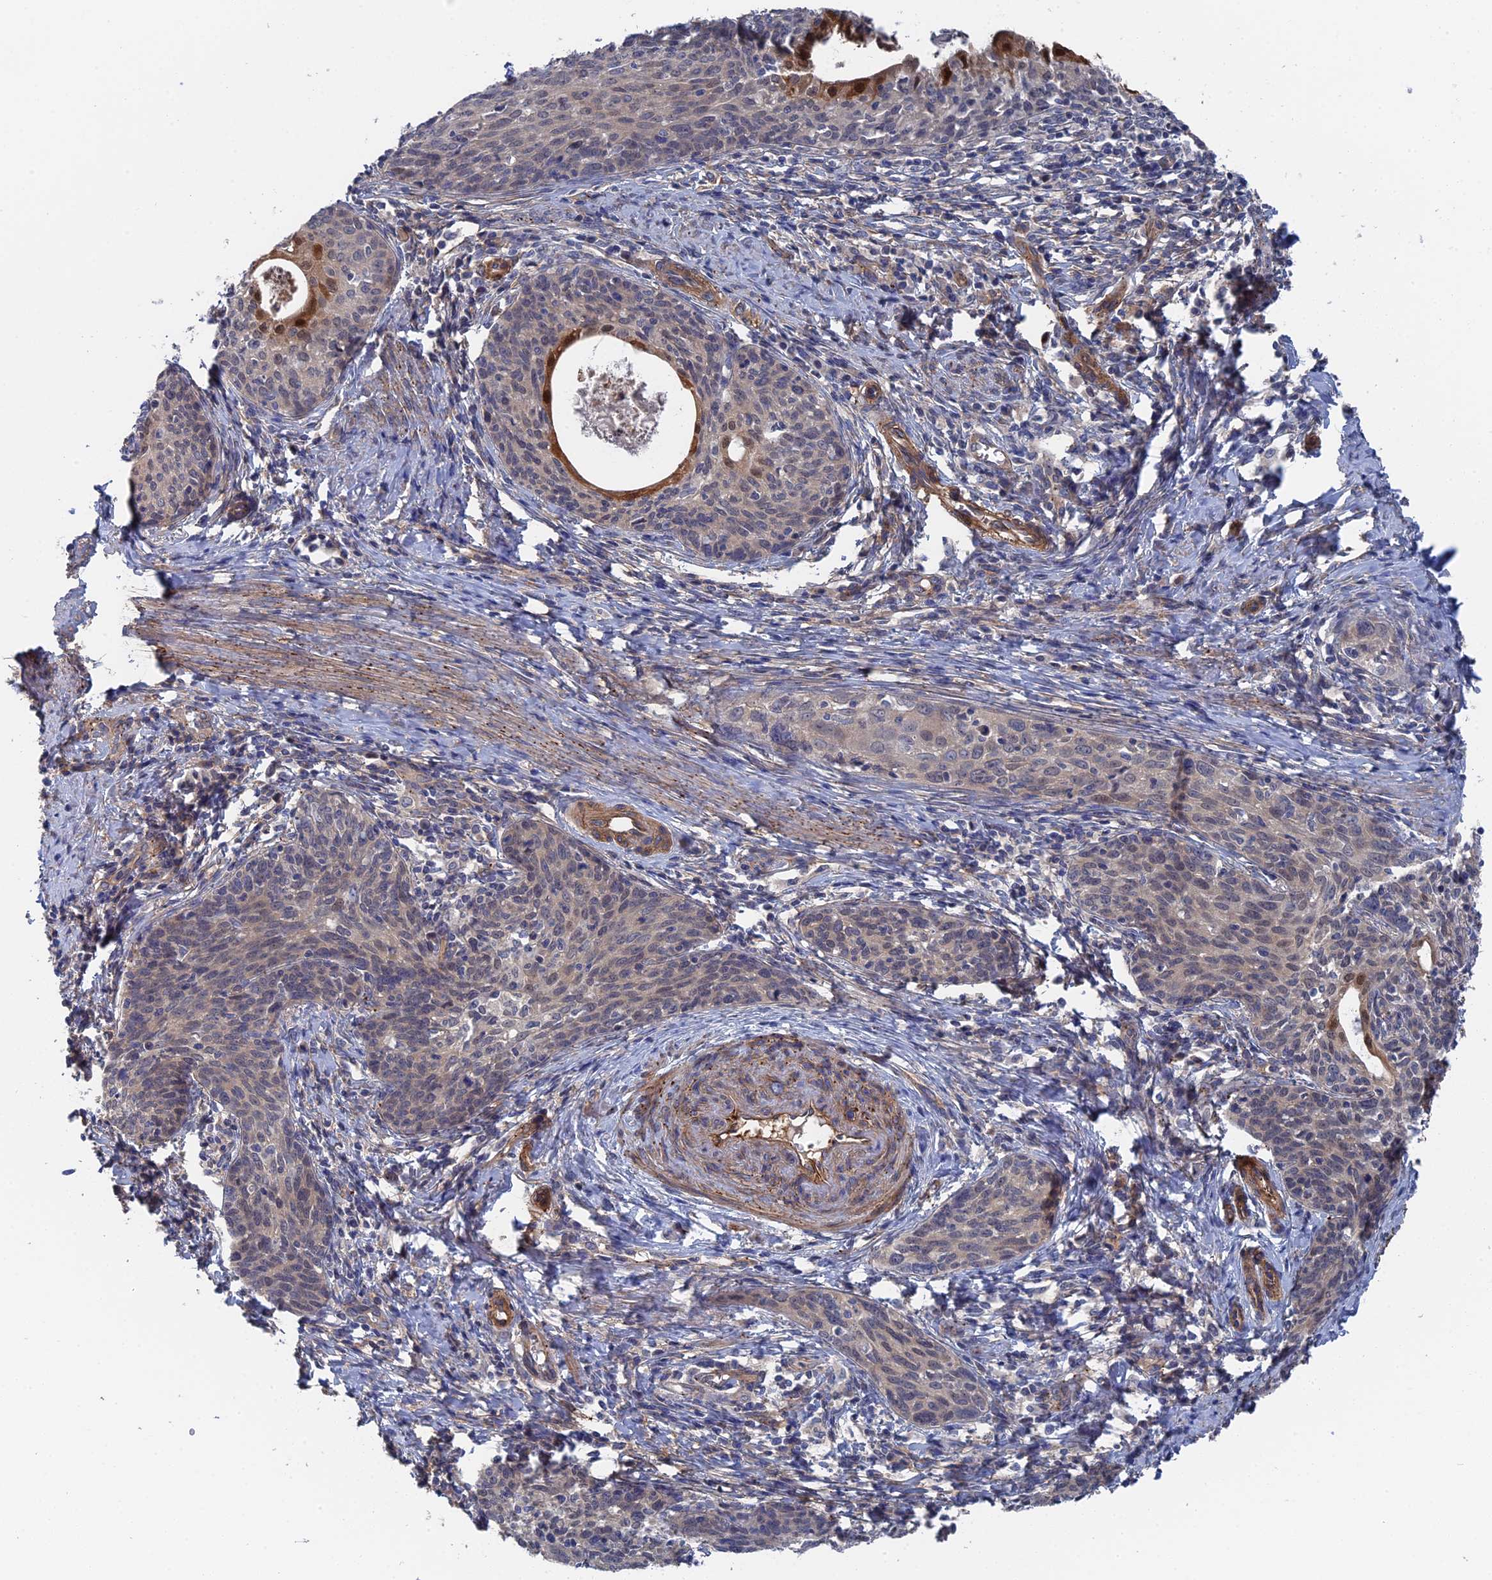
{"staining": {"intensity": "negative", "quantity": "none", "location": "none"}, "tissue": "cervical cancer", "cell_type": "Tumor cells", "image_type": "cancer", "snomed": [{"axis": "morphology", "description": "Squamous cell carcinoma, NOS"}, {"axis": "topography", "description": "Cervix"}], "caption": "DAB (3,3'-diaminobenzidine) immunohistochemical staining of human cervical cancer (squamous cell carcinoma) displays no significant expression in tumor cells.", "gene": "MTHFSD", "patient": {"sex": "female", "age": 52}}